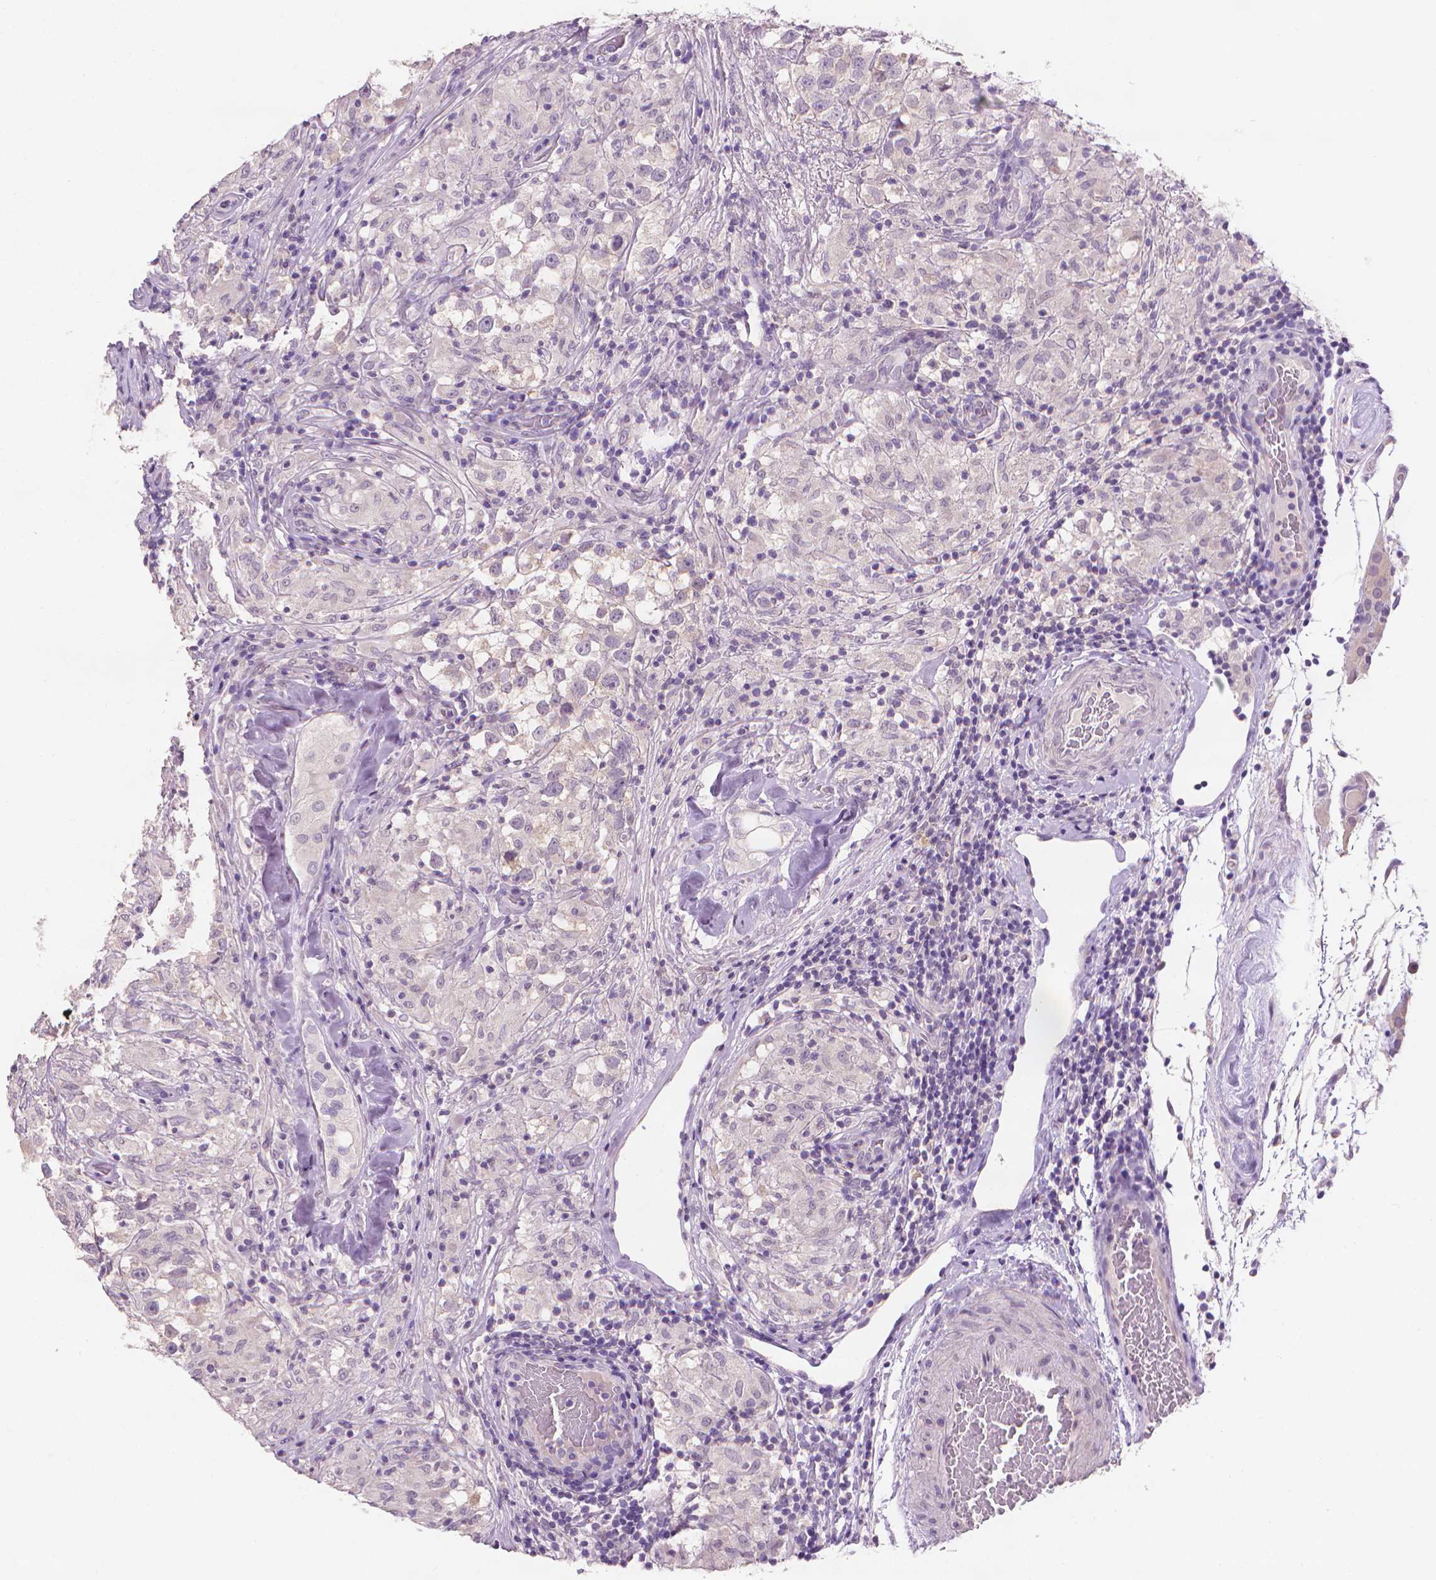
{"staining": {"intensity": "negative", "quantity": "none", "location": "none"}, "tissue": "testis cancer", "cell_type": "Tumor cells", "image_type": "cancer", "snomed": [{"axis": "morphology", "description": "Seminoma, NOS"}, {"axis": "topography", "description": "Testis"}], "caption": "A high-resolution histopathology image shows immunohistochemistry staining of testis seminoma, which displays no significant positivity in tumor cells.", "gene": "FASN", "patient": {"sex": "male", "age": 46}}